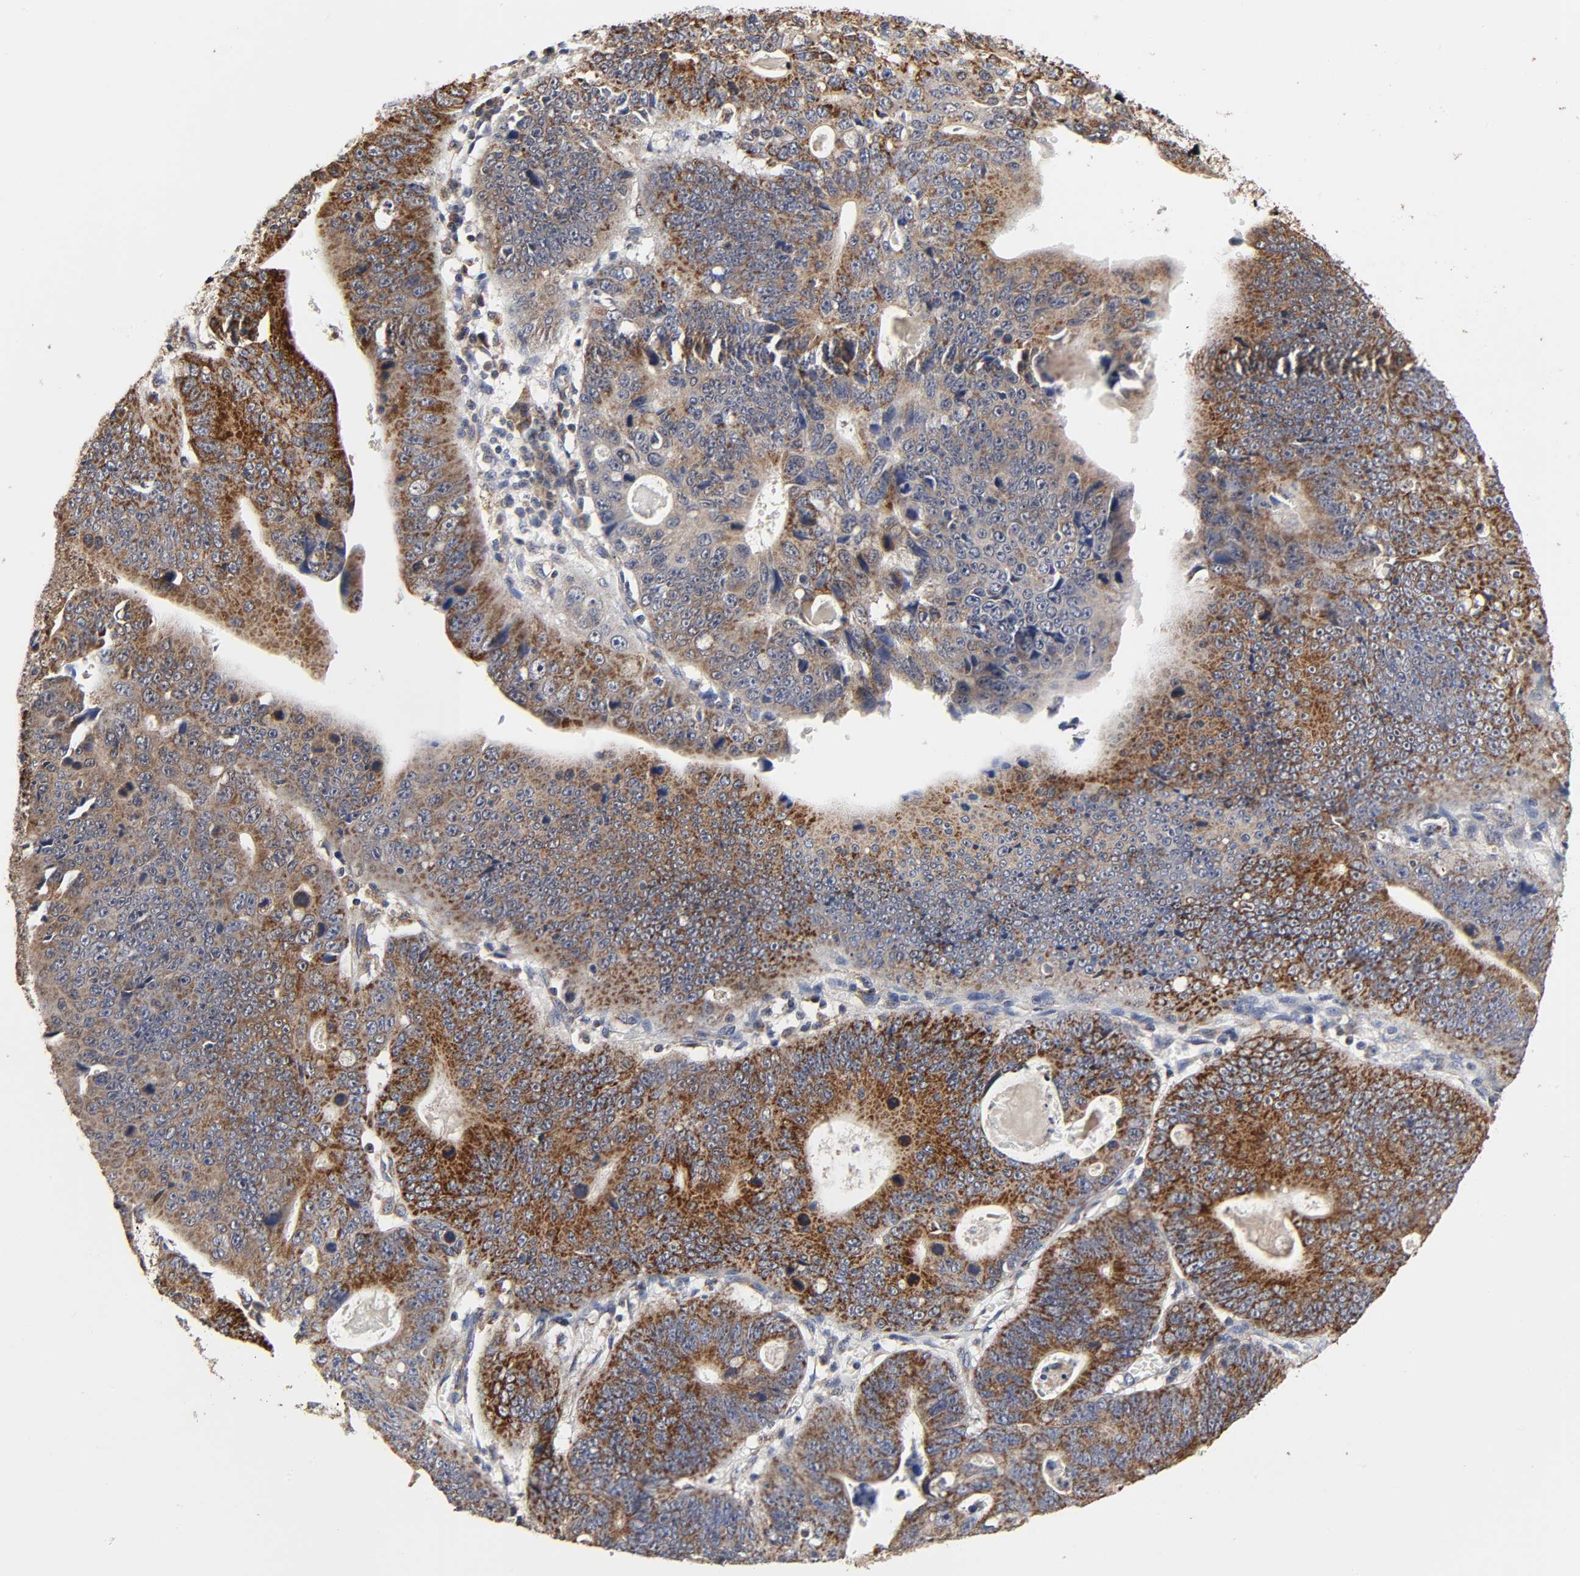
{"staining": {"intensity": "strong", "quantity": ">75%", "location": "cytoplasmic/membranous"}, "tissue": "stomach cancer", "cell_type": "Tumor cells", "image_type": "cancer", "snomed": [{"axis": "morphology", "description": "Adenocarcinoma, NOS"}, {"axis": "topography", "description": "Stomach"}], "caption": "A micrograph of stomach adenocarcinoma stained for a protein reveals strong cytoplasmic/membranous brown staining in tumor cells.", "gene": "COX6B1", "patient": {"sex": "male", "age": 59}}